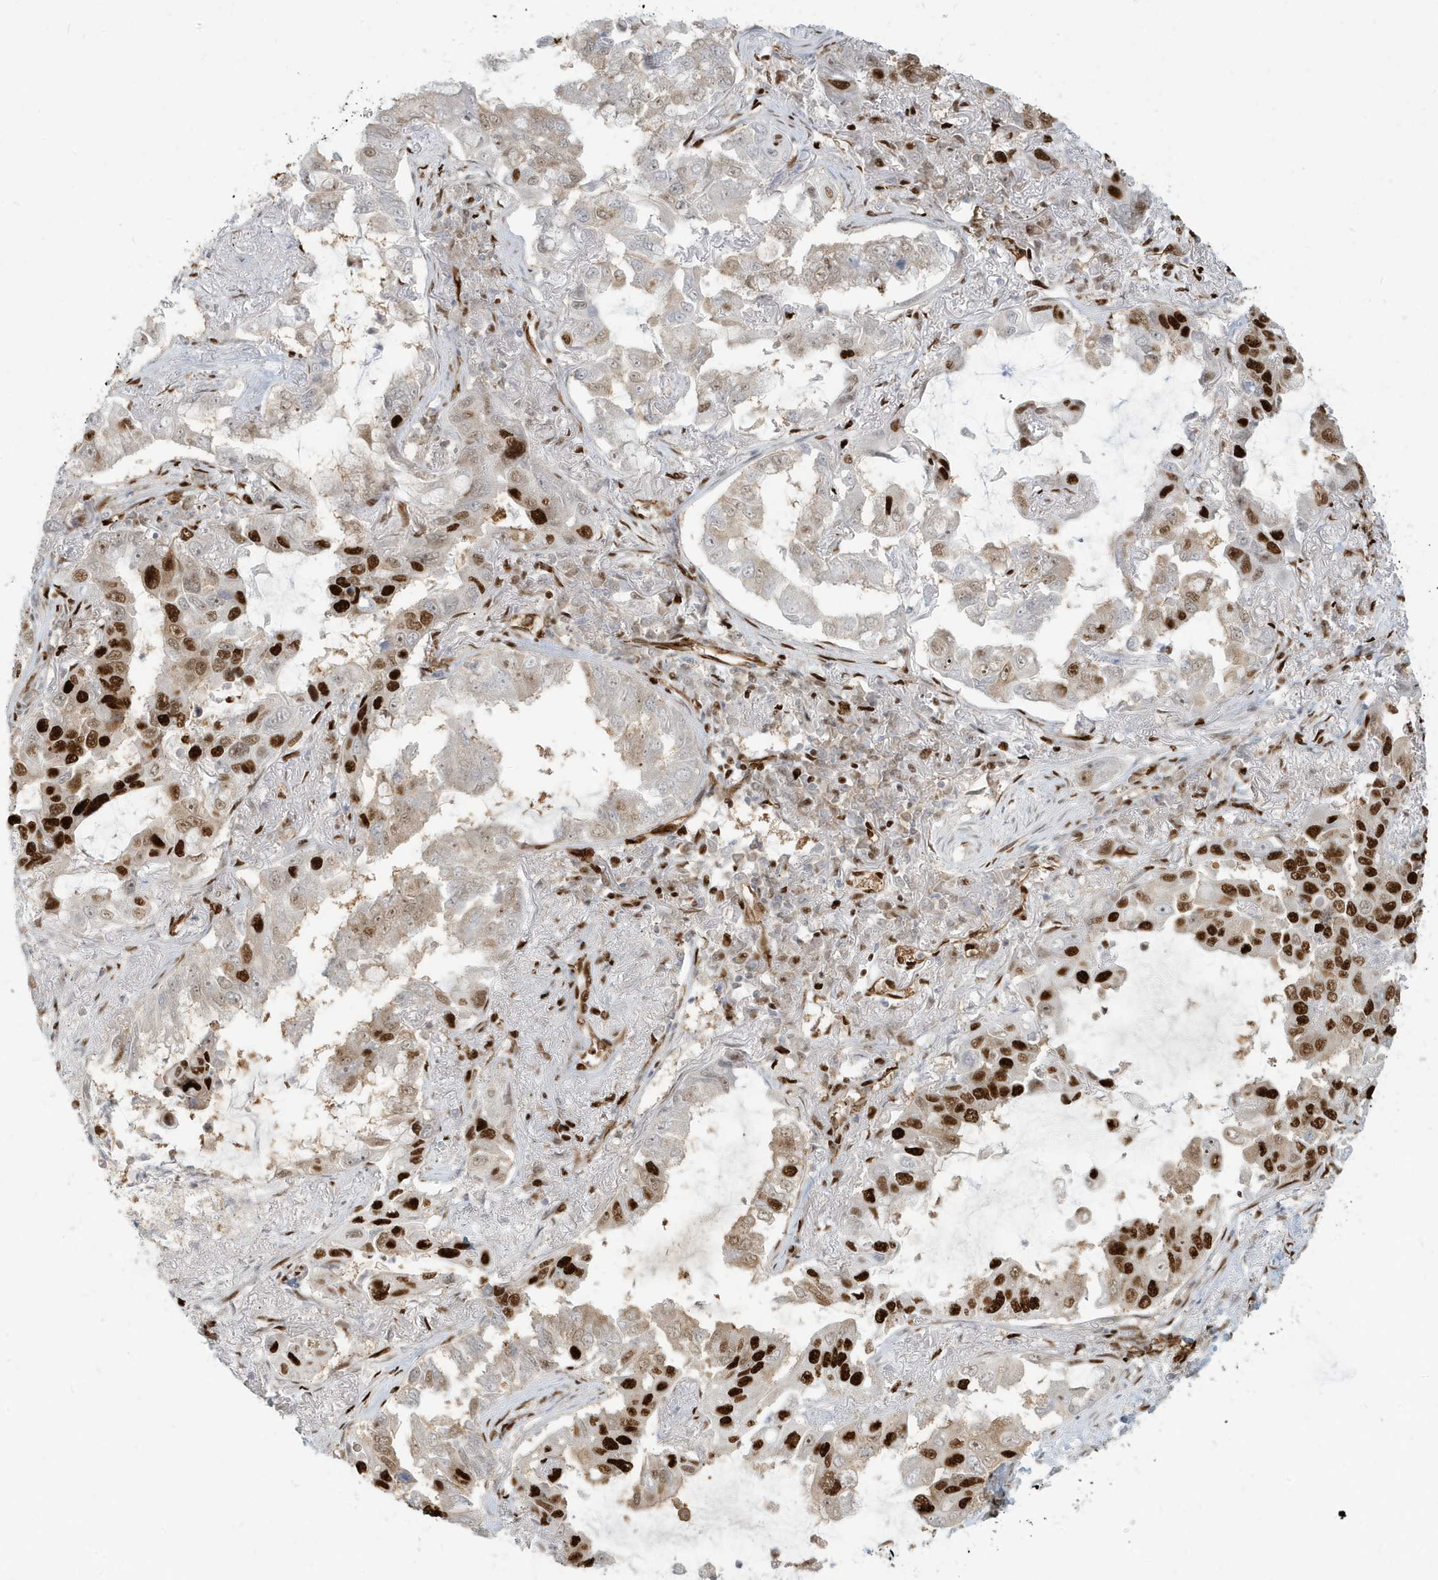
{"staining": {"intensity": "strong", "quantity": "<25%", "location": "nuclear"}, "tissue": "lung cancer", "cell_type": "Tumor cells", "image_type": "cancer", "snomed": [{"axis": "morphology", "description": "Adenocarcinoma, NOS"}, {"axis": "topography", "description": "Lung"}], "caption": "High-magnification brightfield microscopy of lung adenocarcinoma stained with DAB (3,3'-diaminobenzidine) (brown) and counterstained with hematoxylin (blue). tumor cells exhibit strong nuclear expression is seen in about<25% of cells. (IHC, brightfield microscopy, high magnification).", "gene": "CKS2", "patient": {"sex": "male", "age": 64}}